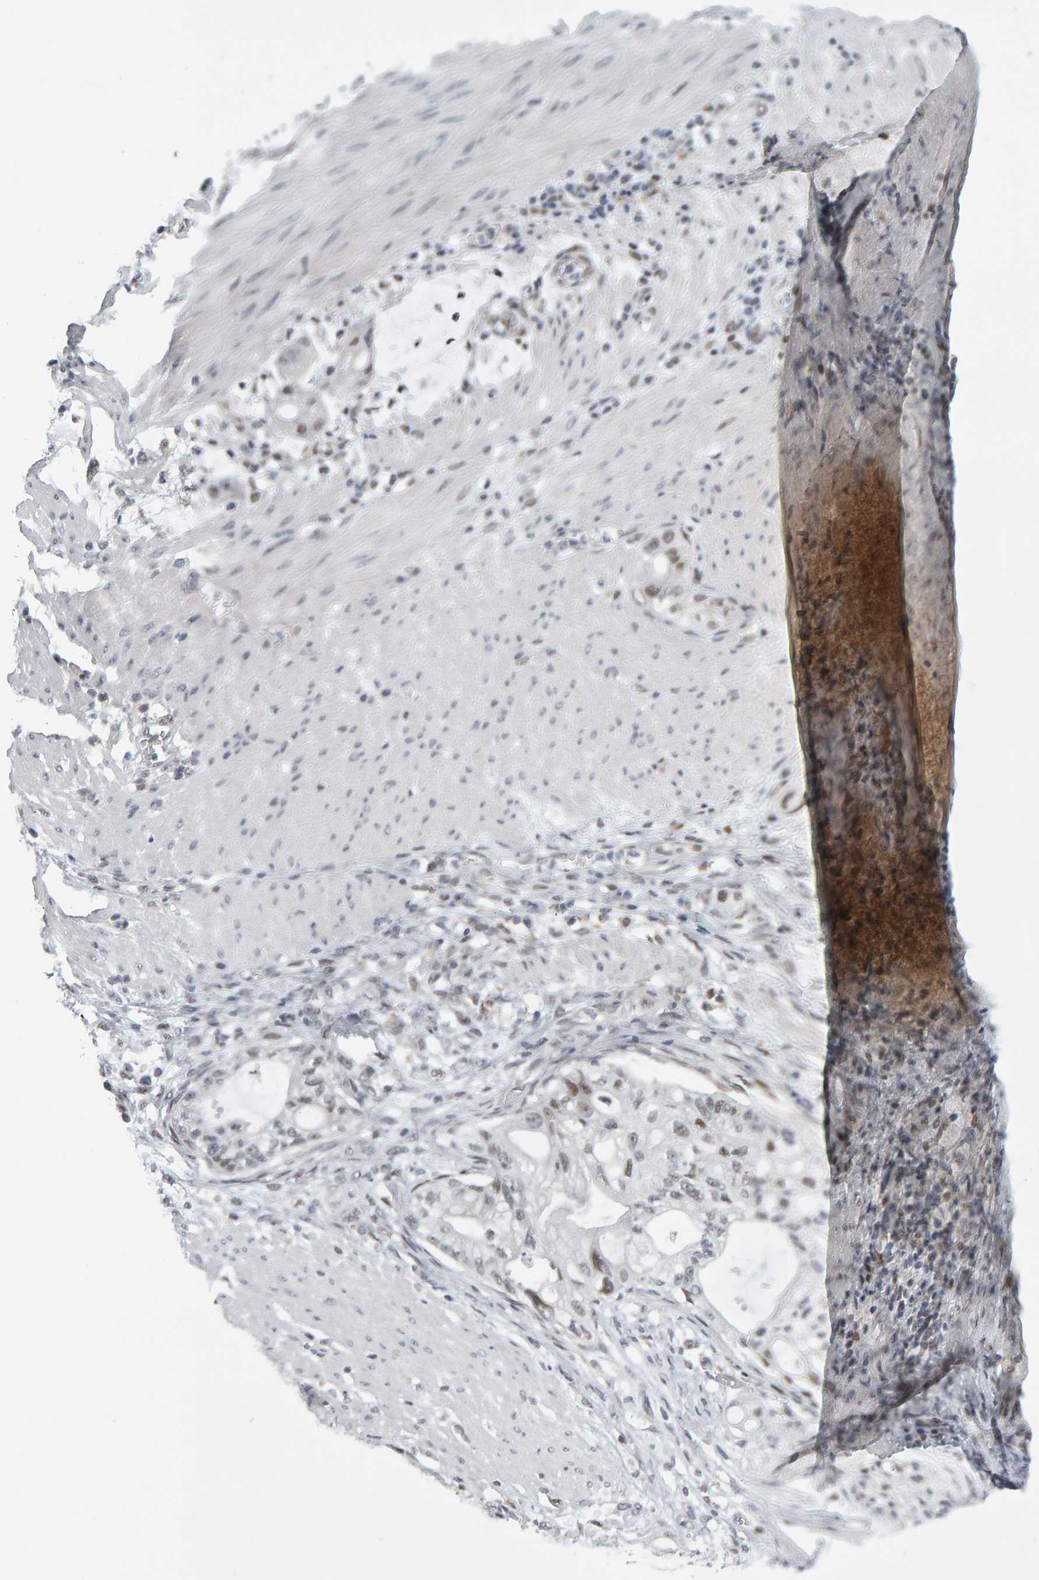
{"staining": {"intensity": "moderate", "quantity": "<25%", "location": "nuclear"}, "tissue": "stomach cancer", "cell_type": "Tumor cells", "image_type": "cancer", "snomed": [{"axis": "morphology", "description": "Adenocarcinoma, NOS"}, {"axis": "topography", "description": "Stomach"}, {"axis": "topography", "description": "Stomach, lower"}], "caption": "The micrograph reveals staining of stomach adenocarcinoma, revealing moderate nuclear protein expression (brown color) within tumor cells. Using DAB (brown) and hematoxylin (blue) stains, captured at high magnification using brightfield microscopy.", "gene": "ATF7IP", "patient": {"sex": "female", "age": 48}}